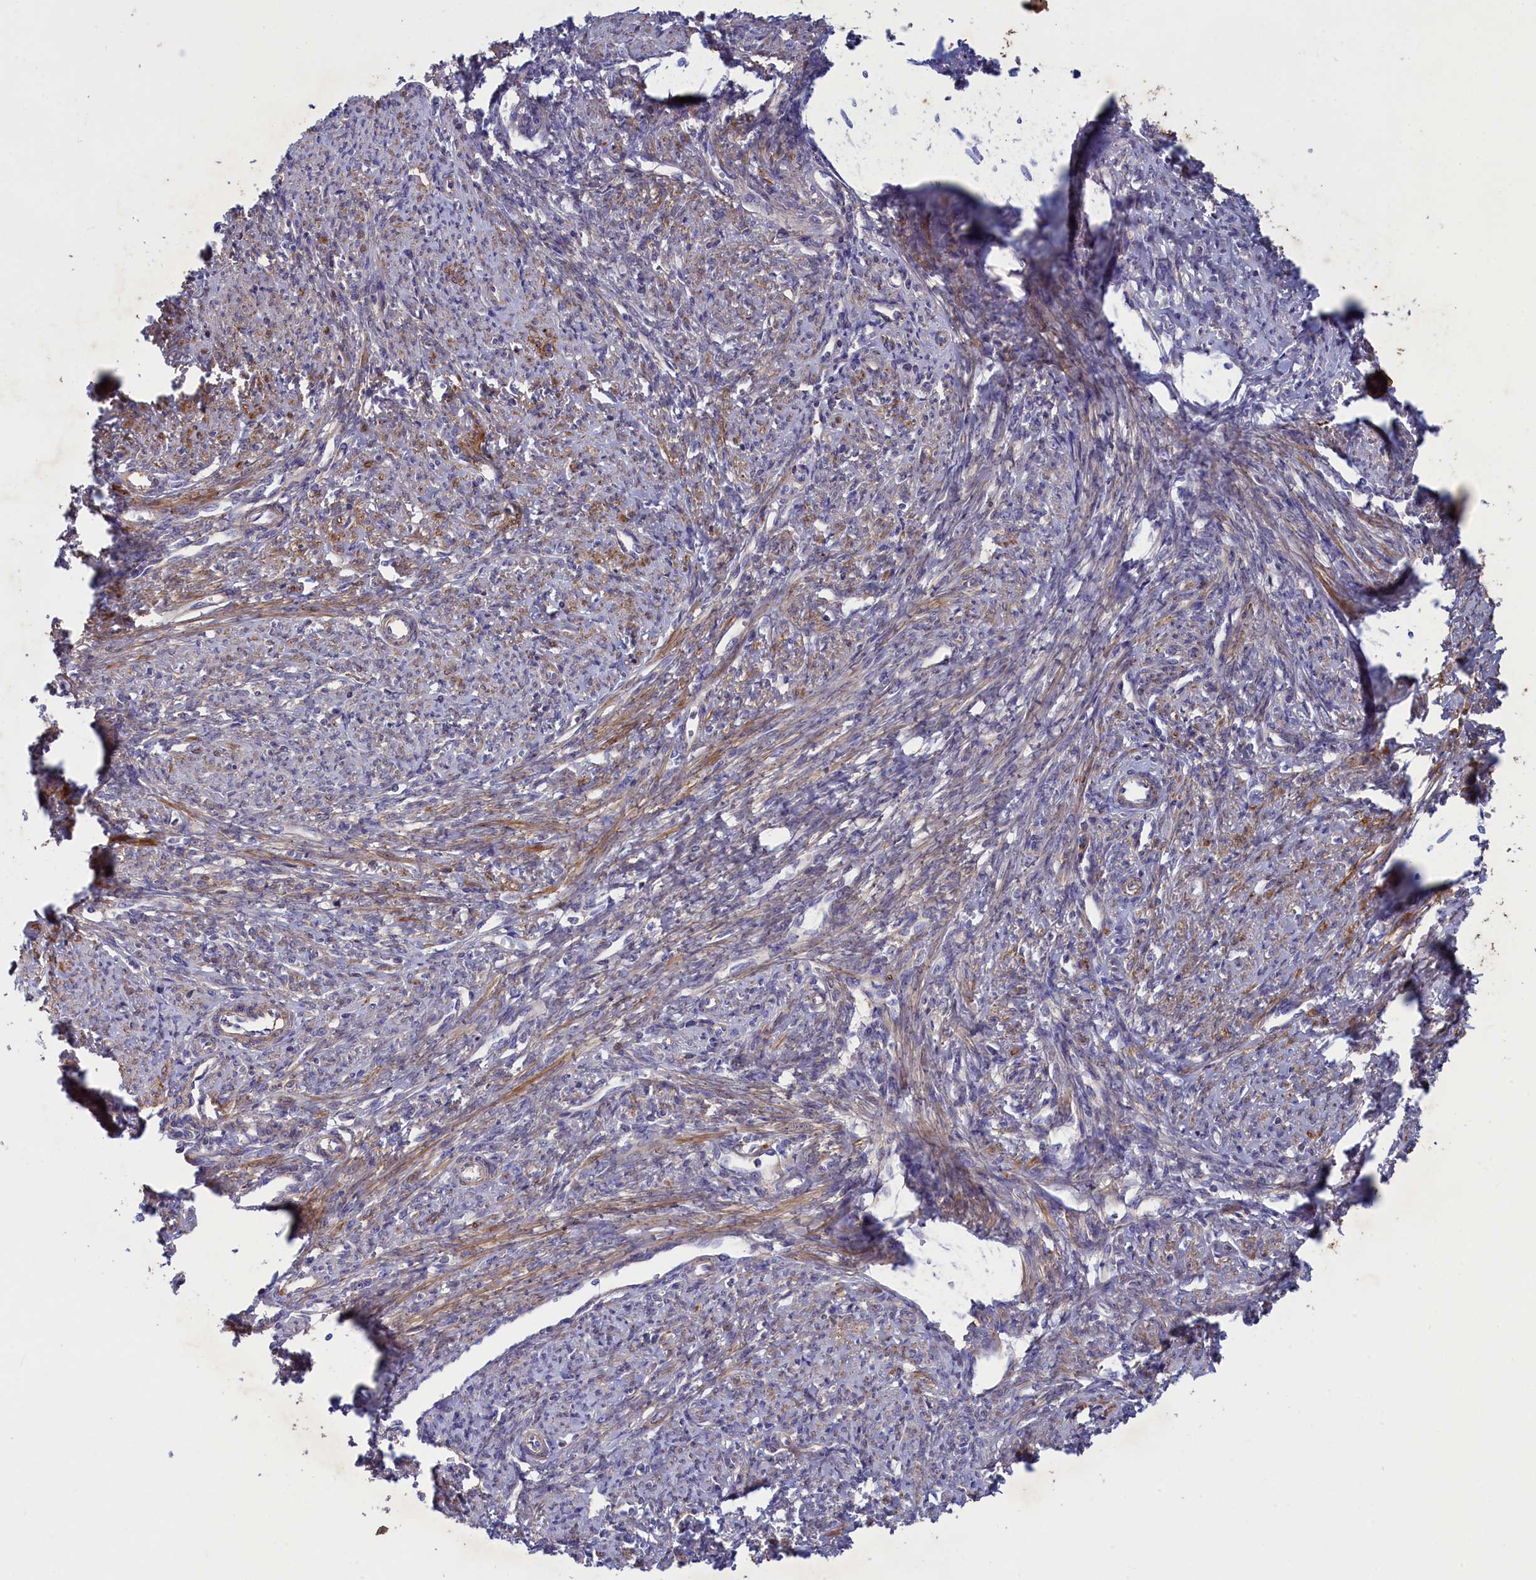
{"staining": {"intensity": "moderate", "quantity": "25%-75%", "location": "cytoplasmic/membranous"}, "tissue": "smooth muscle", "cell_type": "Smooth muscle cells", "image_type": "normal", "snomed": [{"axis": "morphology", "description": "Normal tissue, NOS"}, {"axis": "topography", "description": "Smooth muscle"}, {"axis": "topography", "description": "Uterus"}], "caption": "The histopathology image shows immunohistochemical staining of normal smooth muscle. There is moderate cytoplasmic/membranous positivity is appreciated in about 25%-75% of smooth muscle cells.", "gene": "SCAMP4", "patient": {"sex": "female", "age": 59}}